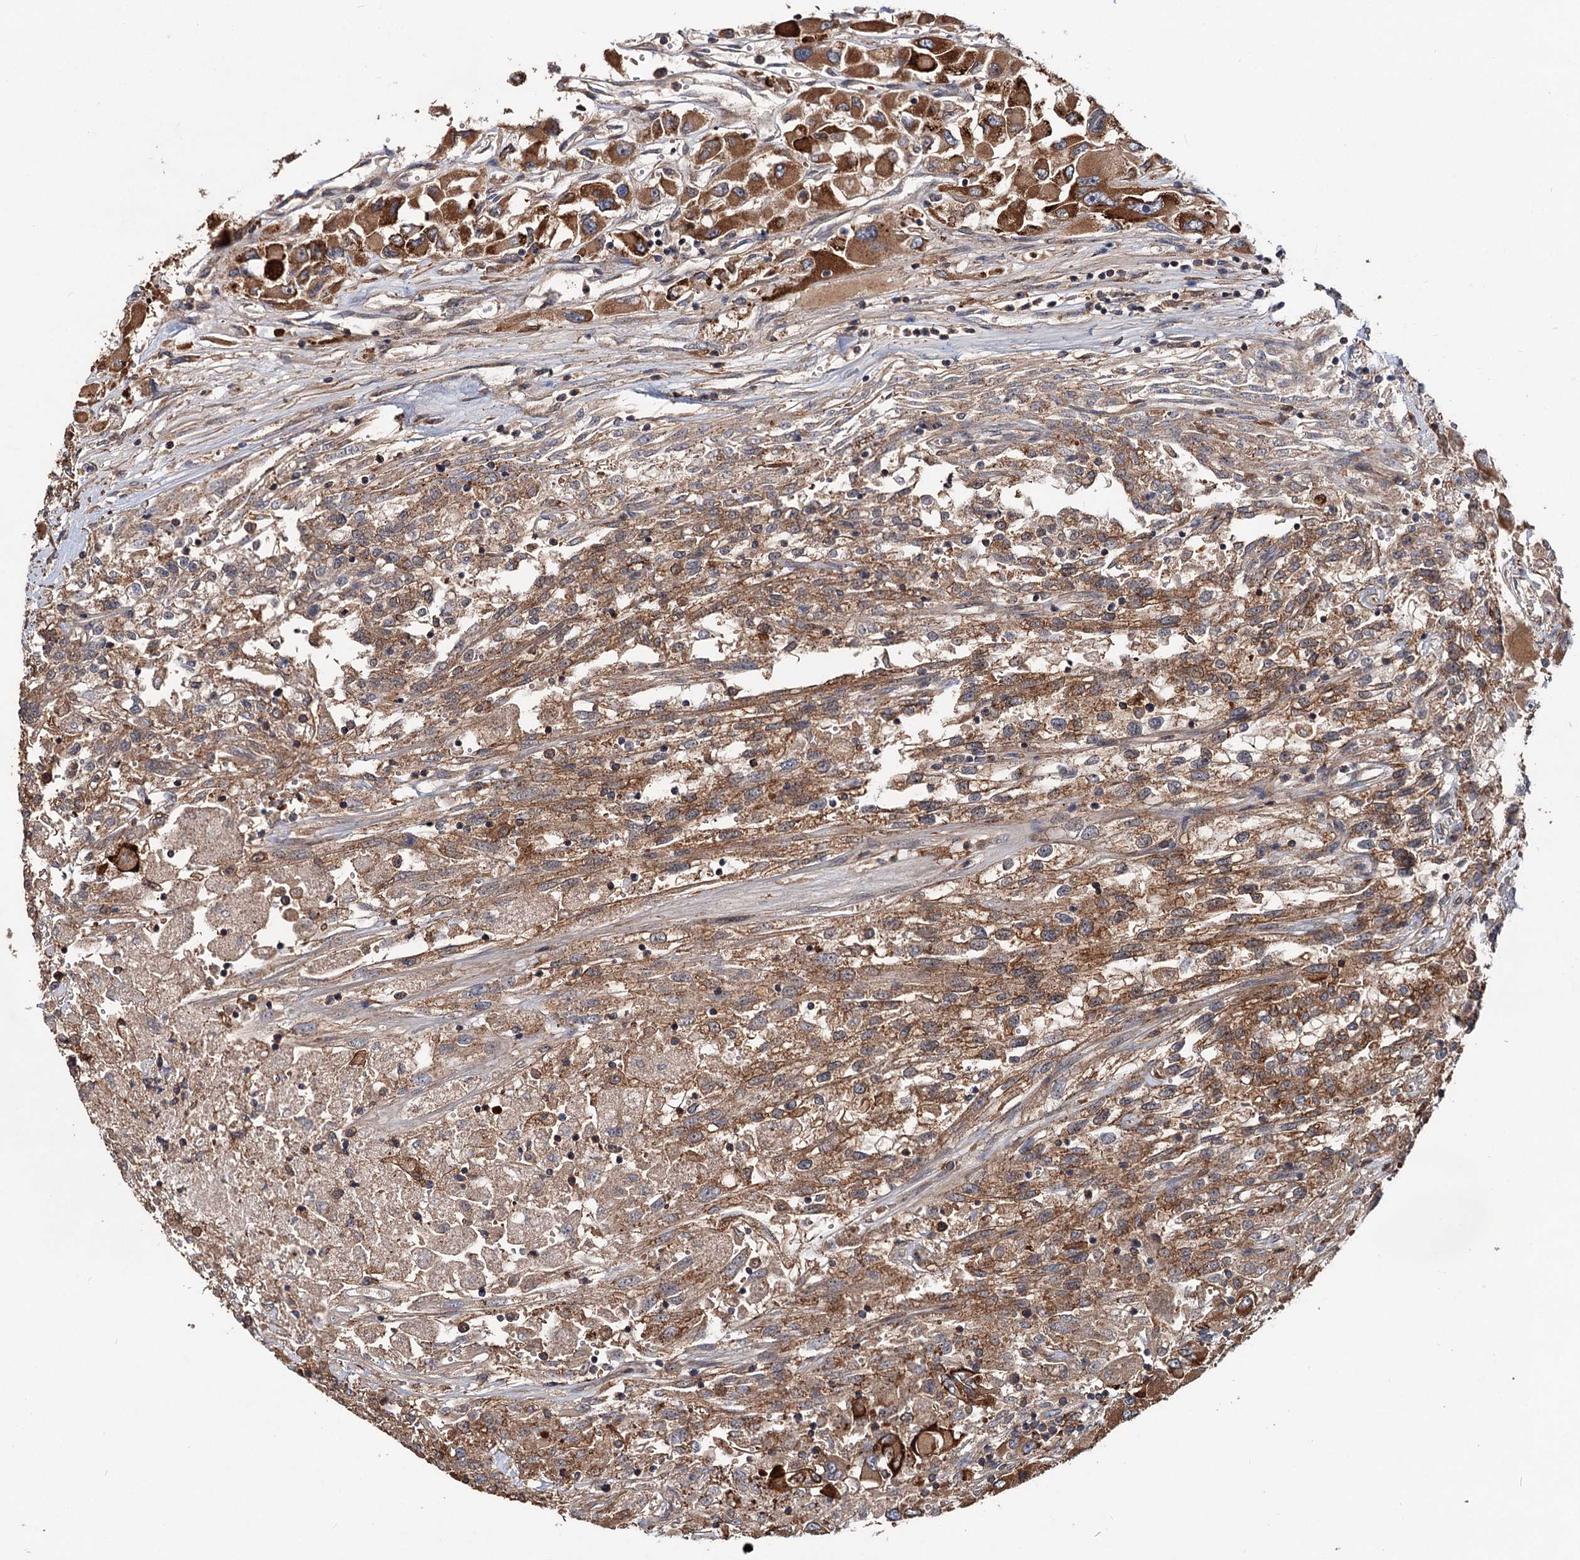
{"staining": {"intensity": "moderate", "quantity": ">75%", "location": "cytoplasmic/membranous"}, "tissue": "renal cancer", "cell_type": "Tumor cells", "image_type": "cancer", "snomed": [{"axis": "morphology", "description": "Adenocarcinoma, NOS"}, {"axis": "topography", "description": "Kidney"}], "caption": "Immunohistochemical staining of human renal adenocarcinoma reveals medium levels of moderate cytoplasmic/membranous positivity in about >75% of tumor cells.", "gene": "GRIP1", "patient": {"sex": "female", "age": 52}}